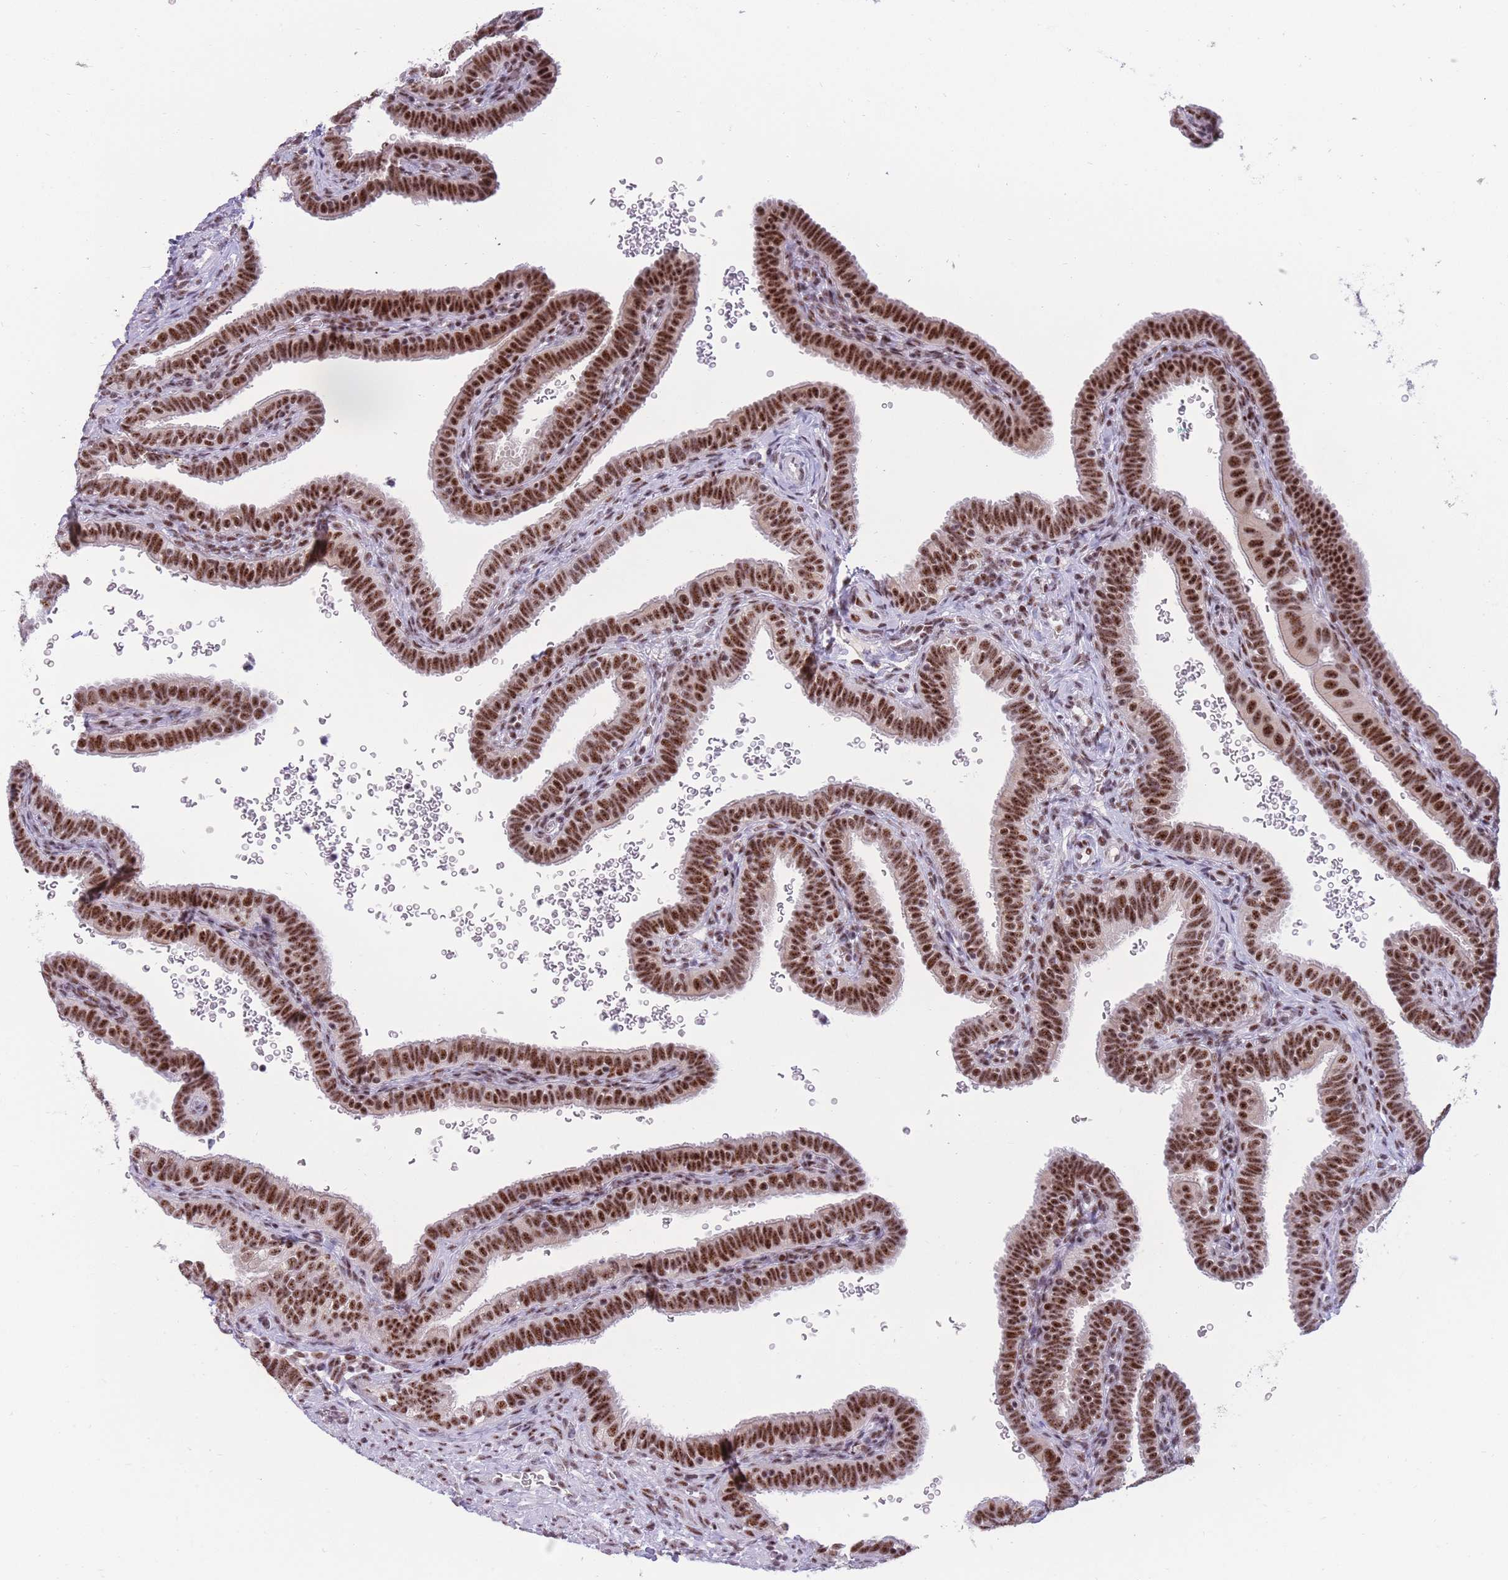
{"staining": {"intensity": "strong", "quantity": ">75%", "location": "nuclear"}, "tissue": "fallopian tube", "cell_type": "Glandular cells", "image_type": "normal", "snomed": [{"axis": "morphology", "description": "Normal tissue, NOS"}, {"axis": "topography", "description": "Fallopian tube"}], "caption": "Immunohistochemical staining of benign human fallopian tube exhibits >75% levels of strong nuclear protein positivity in approximately >75% of glandular cells. The staining is performed using DAB brown chromogen to label protein expression. The nuclei are counter-stained blue using hematoxylin.", "gene": "TMEM35B", "patient": {"sex": "female", "age": 41}}